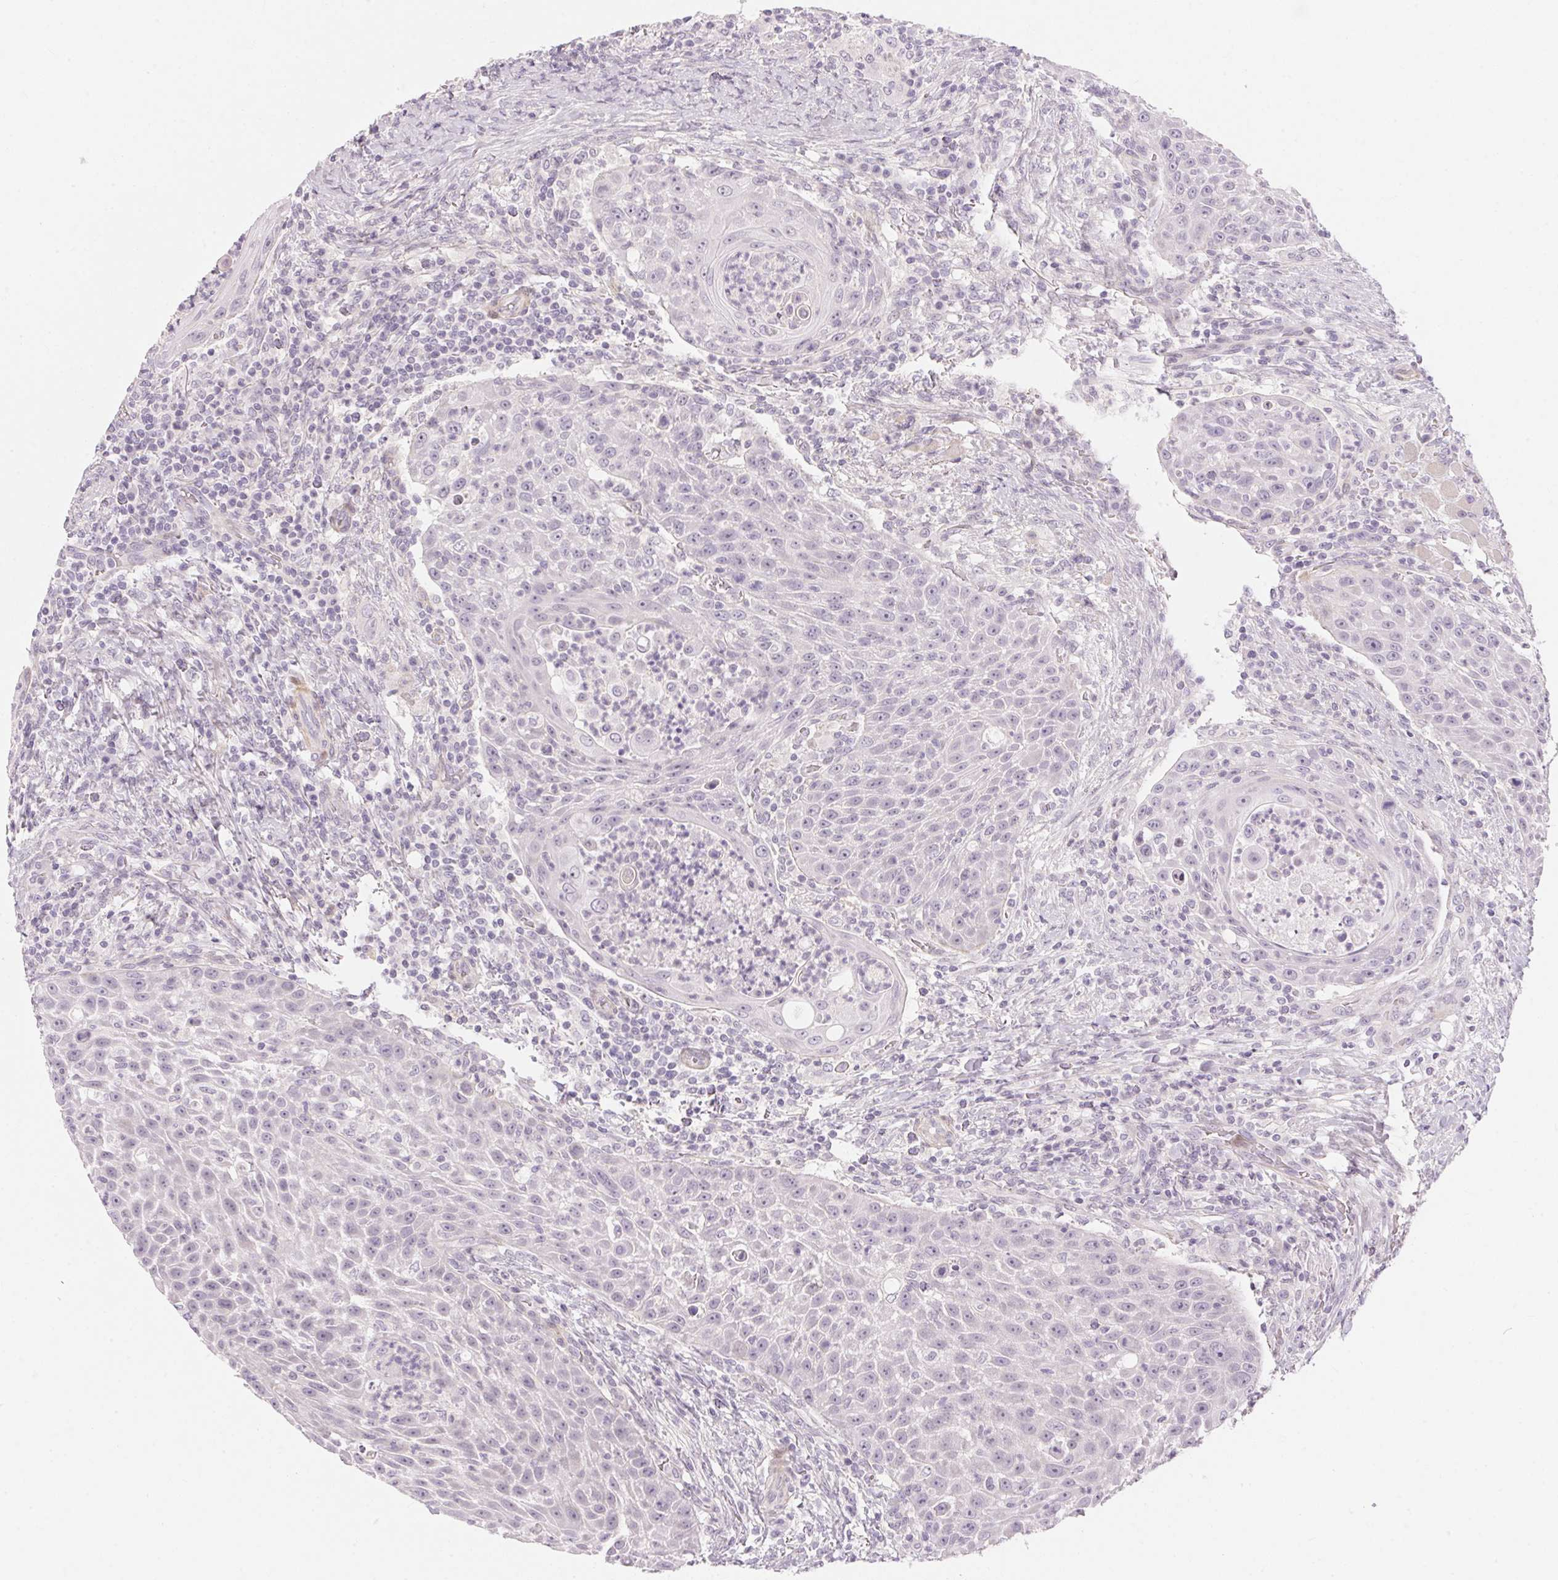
{"staining": {"intensity": "negative", "quantity": "none", "location": "none"}, "tissue": "head and neck cancer", "cell_type": "Tumor cells", "image_type": "cancer", "snomed": [{"axis": "morphology", "description": "Squamous cell carcinoma, NOS"}, {"axis": "topography", "description": "Head-Neck"}], "caption": "An IHC photomicrograph of squamous cell carcinoma (head and neck) is shown. There is no staining in tumor cells of squamous cell carcinoma (head and neck). Nuclei are stained in blue.", "gene": "GDAP1L1", "patient": {"sex": "male", "age": 69}}